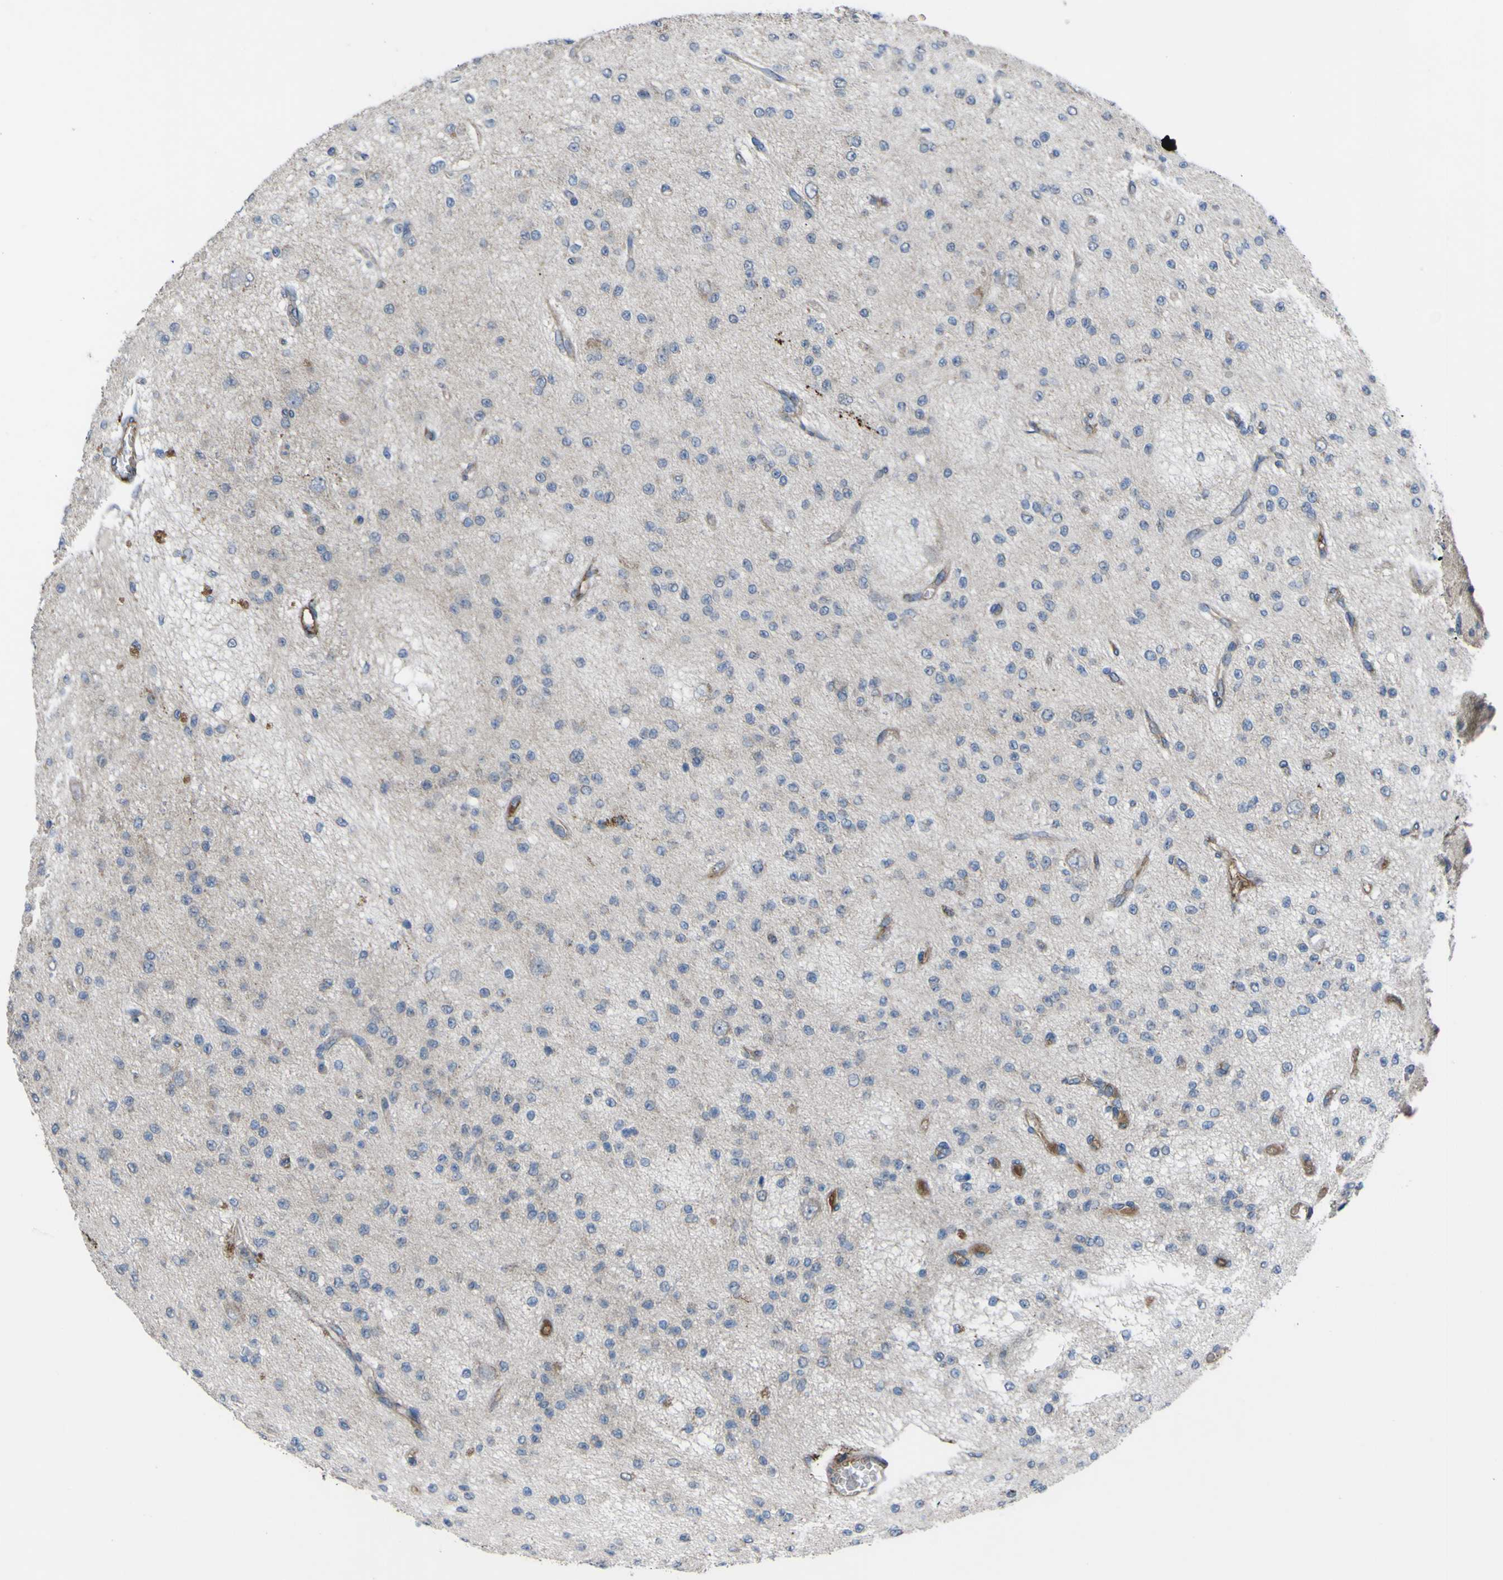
{"staining": {"intensity": "negative", "quantity": "none", "location": "none"}, "tissue": "glioma", "cell_type": "Tumor cells", "image_type": "cancer", "snomed": [{"axis": "morphology", "description": "Glioma, malignant, Low grade"}, {"axis": "topography", "description": "Brain"}], "caption": "Tumor cells show no significant expression in malignant glioma (low-grade).", "gene": "GPLD1", "patient": {"sex": "male", "age": 38}}